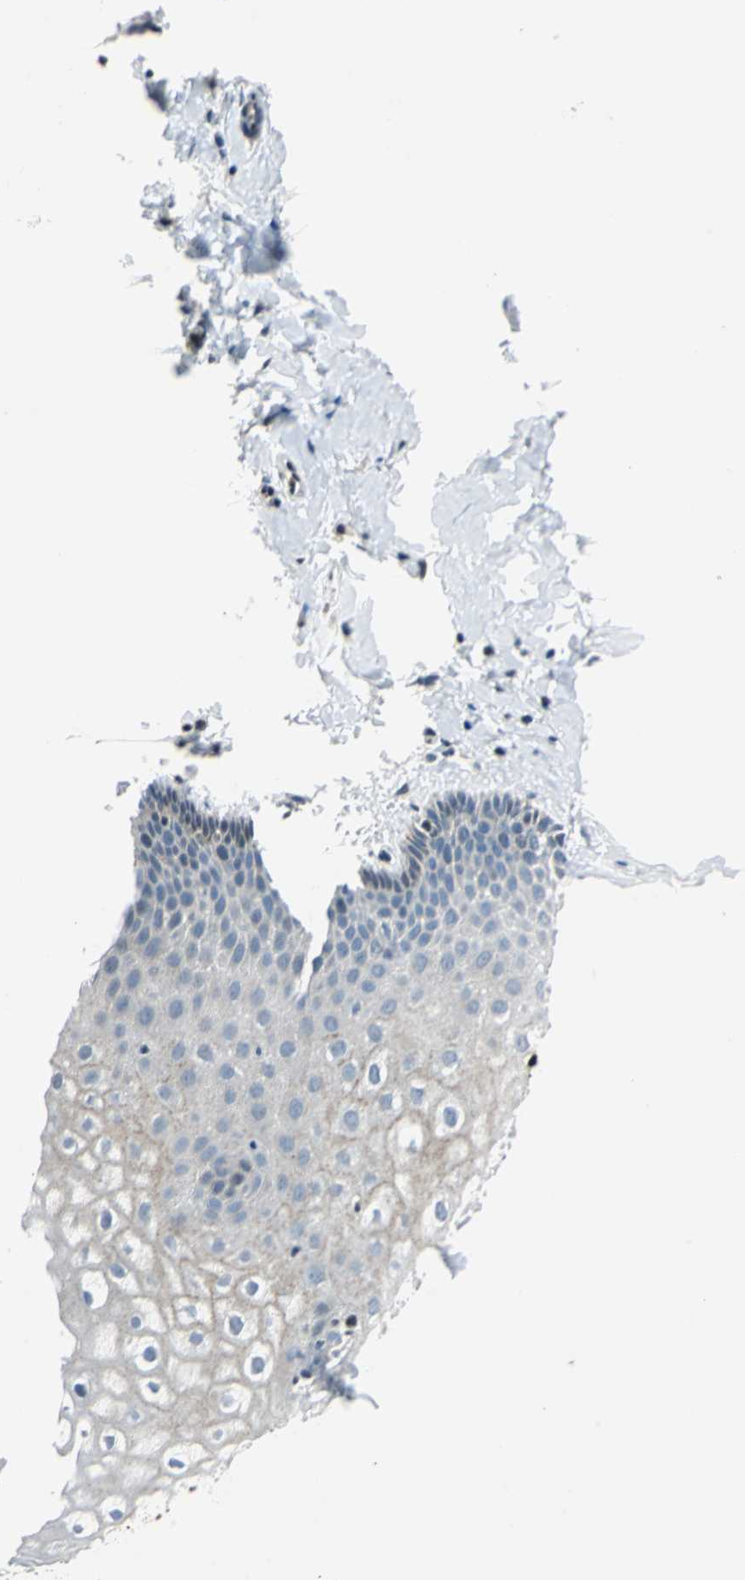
{"staining": {"intensity": "weak", "quantity": "<25%", "location": "cytoplasmic/membranous,nuclear"}, "tissue": "vagina", "cell_type": "Squamous epithelial cells", "image_type": "normal", "snomed": [{"axis": "morphology", "description": "Normal tissue, NOS"}, {"axis": "topography", "description": "Vagina"}], "caption": "Immunohistochemical staining of normal vagina reveals no significant expression in squamous epithelial cells. (Stains: DAB (3,3'-diaminobenzidine) immunohistochemistry with hematoxylin counter stain, Microscopy: brightfield microscopy at high magnification).", "gene": "HCFC2", "patient": {"sex": "female", "age": 55}}